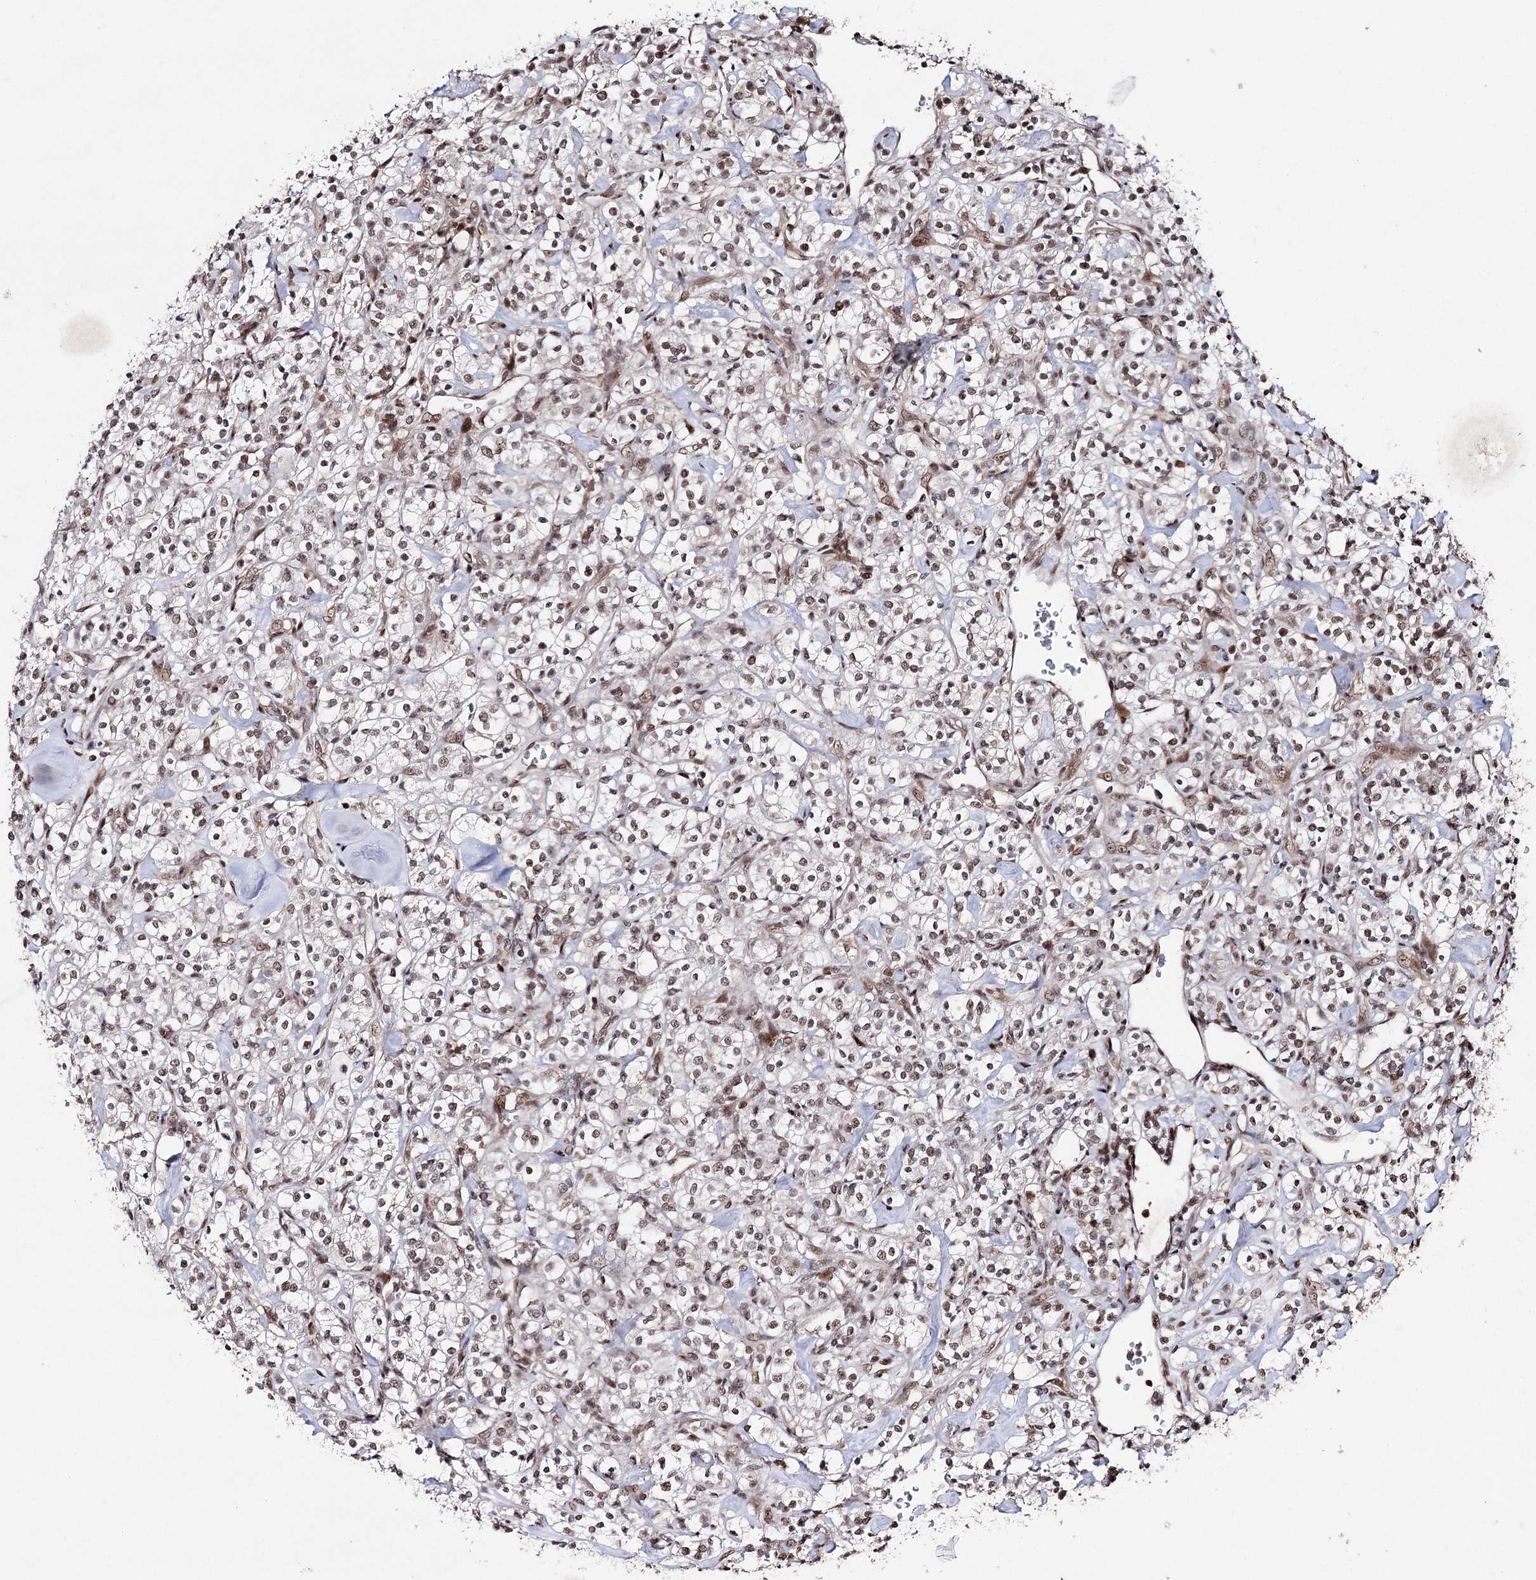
{"staining": {"intensity": "moderate", "quantity": ">75%", "location": "nuclear"}, "tissue": "renal cancer", "cell_type": "Tumor cells", "image_type": "cancer", "snomed": [{"axis": "morphology", "description": "Adenocarcinoma, NOS"}, {"axis": "topography", "description": "Kidney"}], "caption": "IHC (DAB) staining of renal cancer shows moderate nuclear protein expression in about >75% of tumor cells. (Stains: DAB in brown, nuclei in blue, Microscopy: brightfield microscopy at high magnification).", "gene": "PDCD4", "patient": {"sex": "male", "age": 77}}